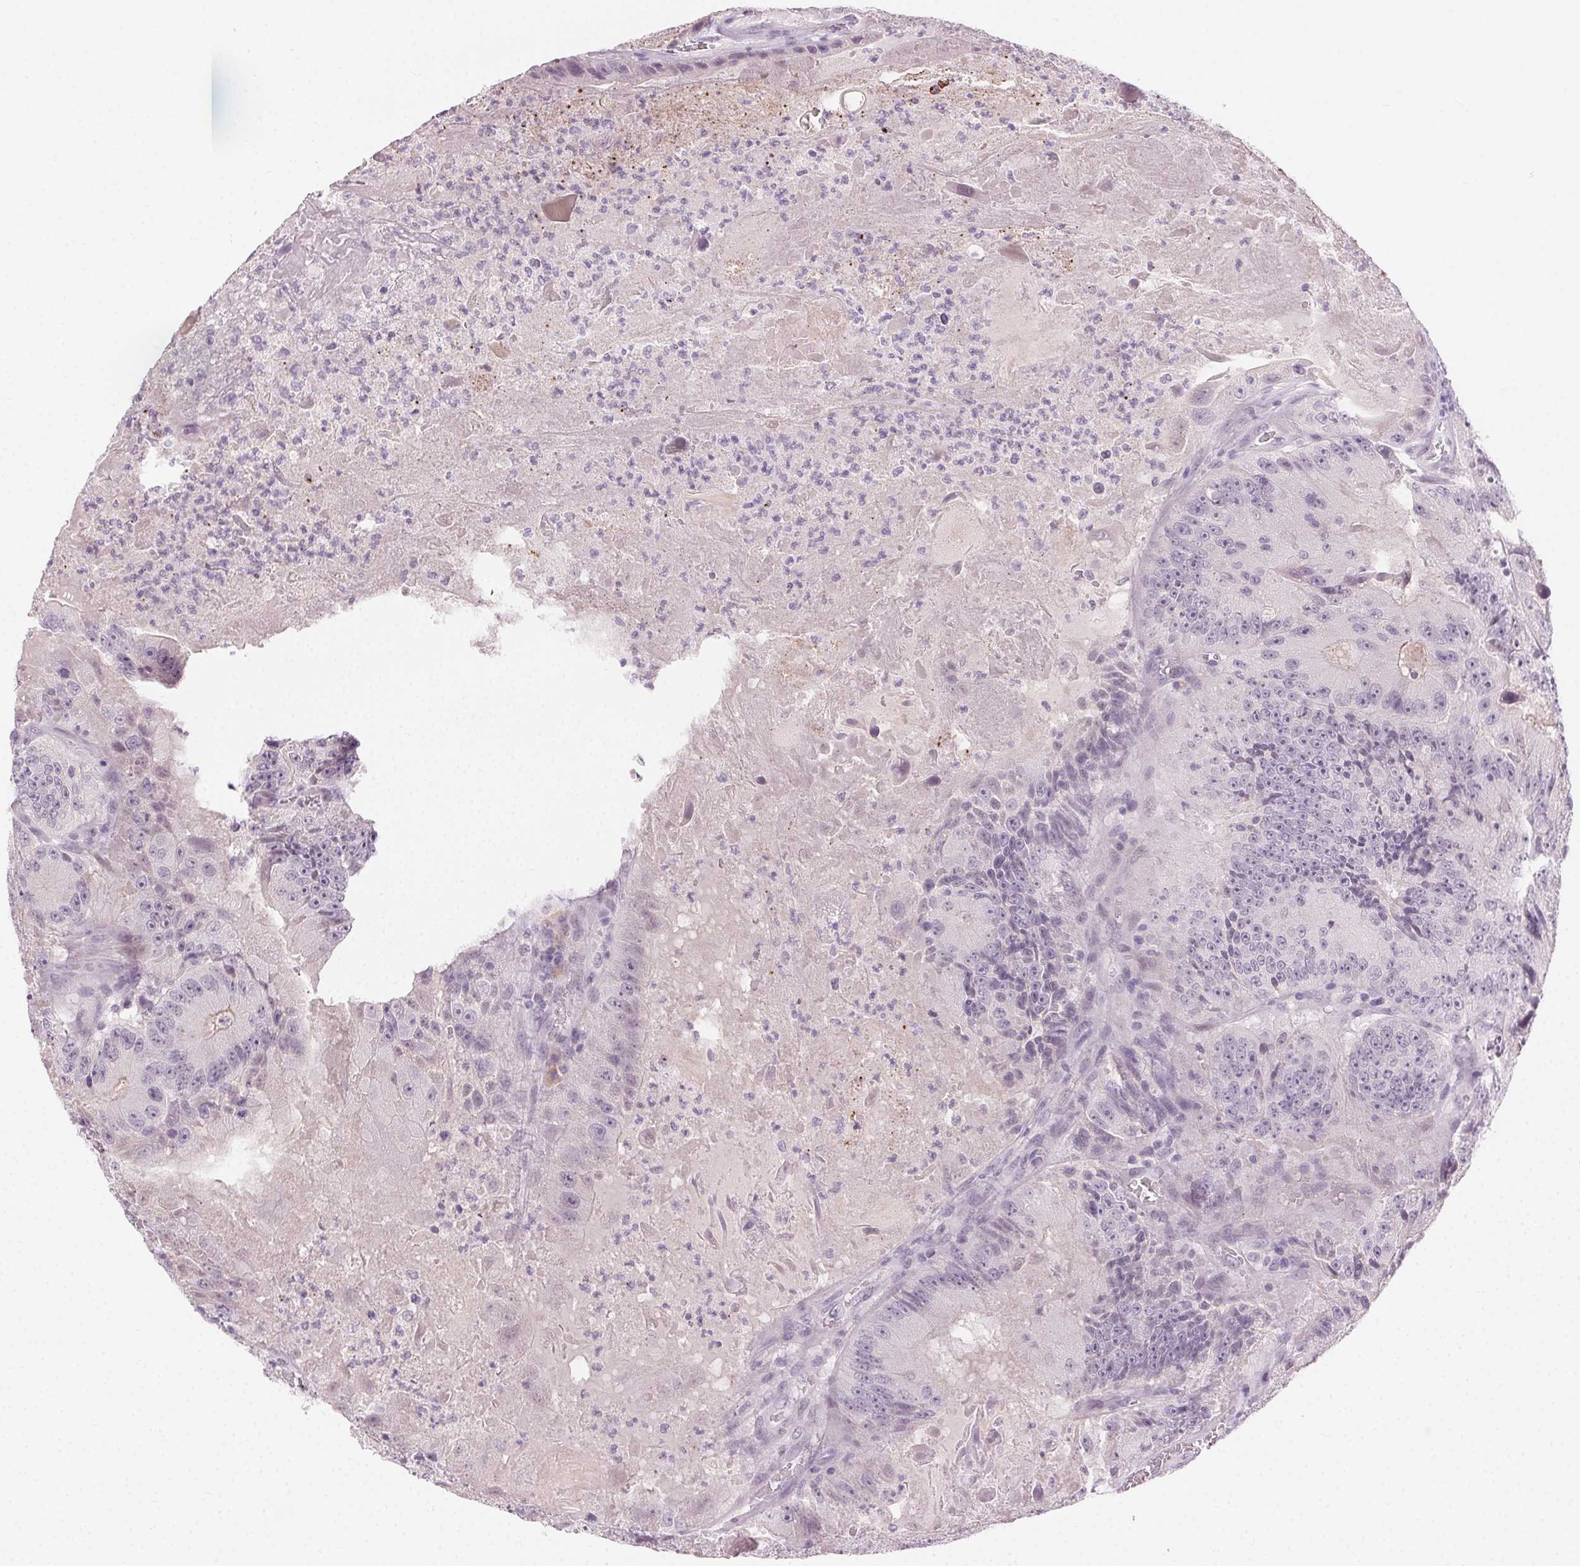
{"staining": {"intensity": "negative", "quantity": "none", "location": "none"}, "tissue": "colorectal cancer", "cell_type": "Tumor cells", "image_type": "cancer", "snomed": [{"axis": "morphology", "description": "Adenocarcinoma, NOS"}, {"axis": "topography", "description": "Colon"}], "caption": "This is an IHC photomicrograph of adenocarcinoma (colorectal). There is no expression in tumor cells.", "gene": "HSF5", "patient": {"sex": "female", "age": 86}}